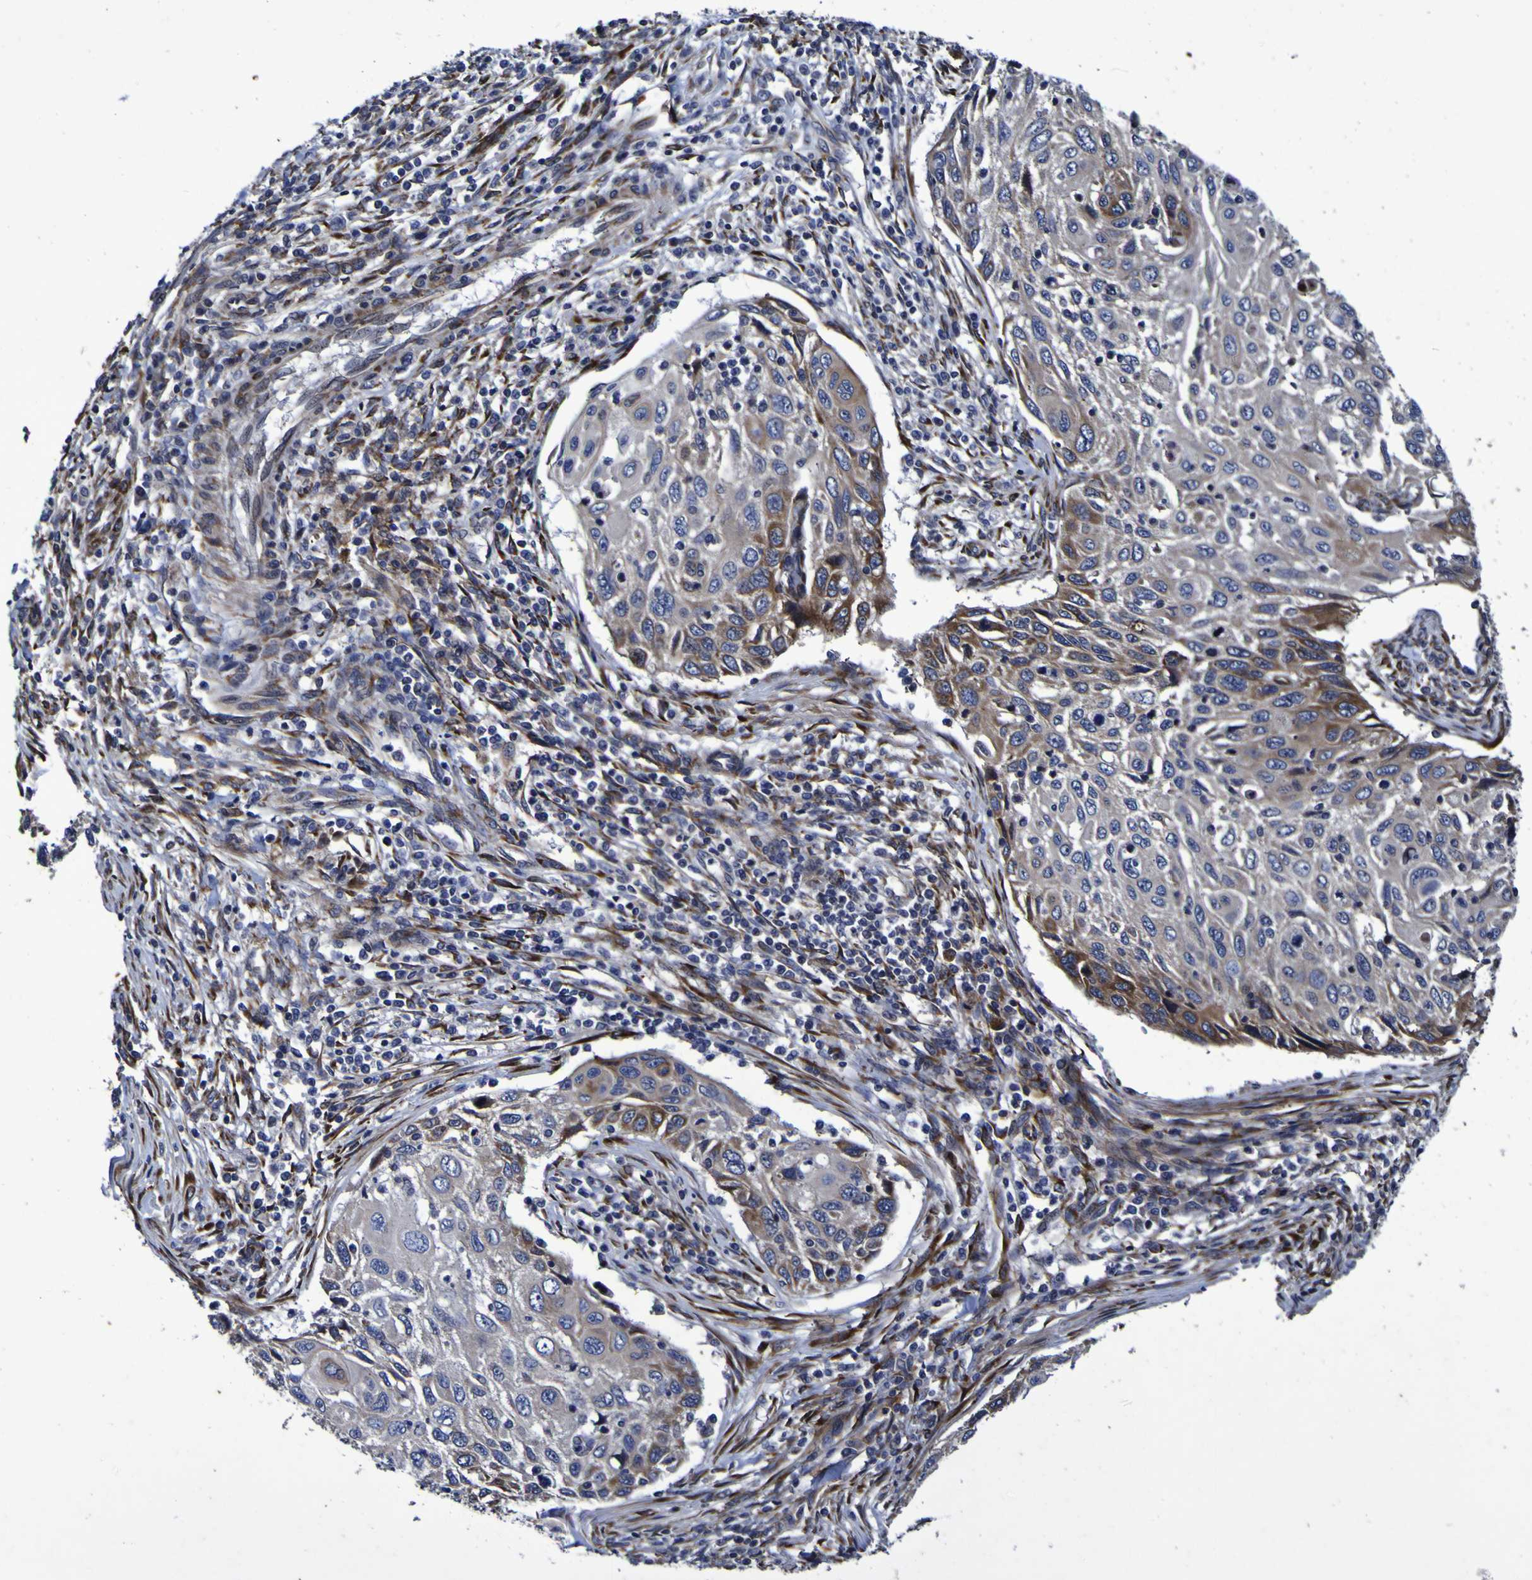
{"staining": {"intensity": "moderate", "quantity": "25%-75%", "location": "cytoplasmic/membranous"}, "tissue": "cervical cancer", "cell_type": "Tumor cells", "image_type": "cancer", "snomed": [{"axis": "morphology", "description": "Squamous cell carcinoma, NOS"}, {"axis": "topography", "description": "Cervix"}], "caption": "A histopathology image showing moderate cytoplasmic/membranous staining in approximately 25%-75% of tumor cells in cervical cancer (squamous cell carcinoma), as visualized by brown immunohistochemical staining.", "gene": "P3H1", "patient": {"sex": "female", "age": 70}}